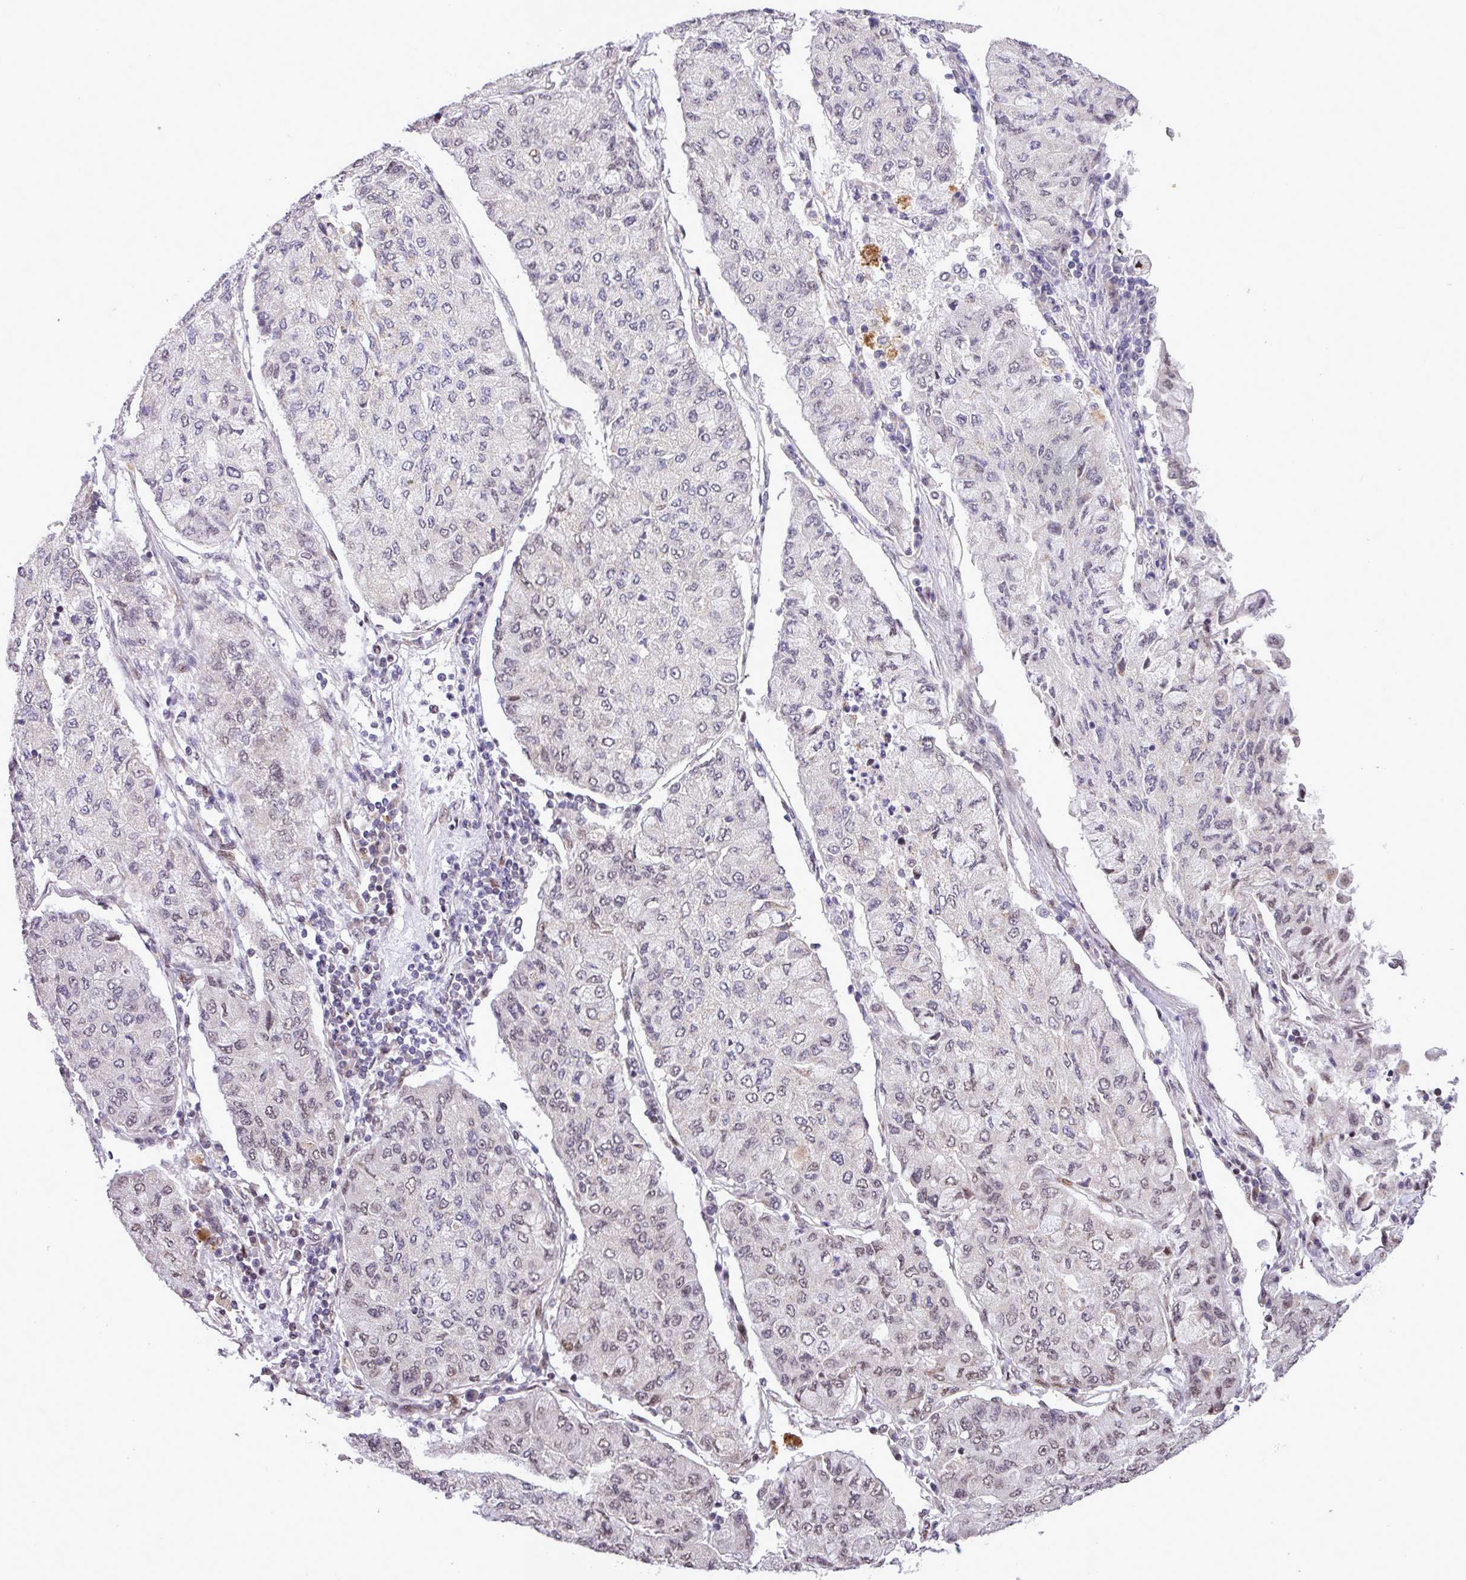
{"staining": {"intensity": "negative", "quantity": "none", "location": "none"}, "tissue": "lung cancer", "cell_type": "Tumor cells", "image_type": "cancer", "snomed": [{"axis": "morphology", "description": "Squamous cell carcinoma, NOS"}, {"axis": "topography", "description": "Lung"}], "caption": "Tumor cells show no significant positivity in lung cancer.", "gene": "ZNF354A", "patient": {"sex": "male", "age": 74}}